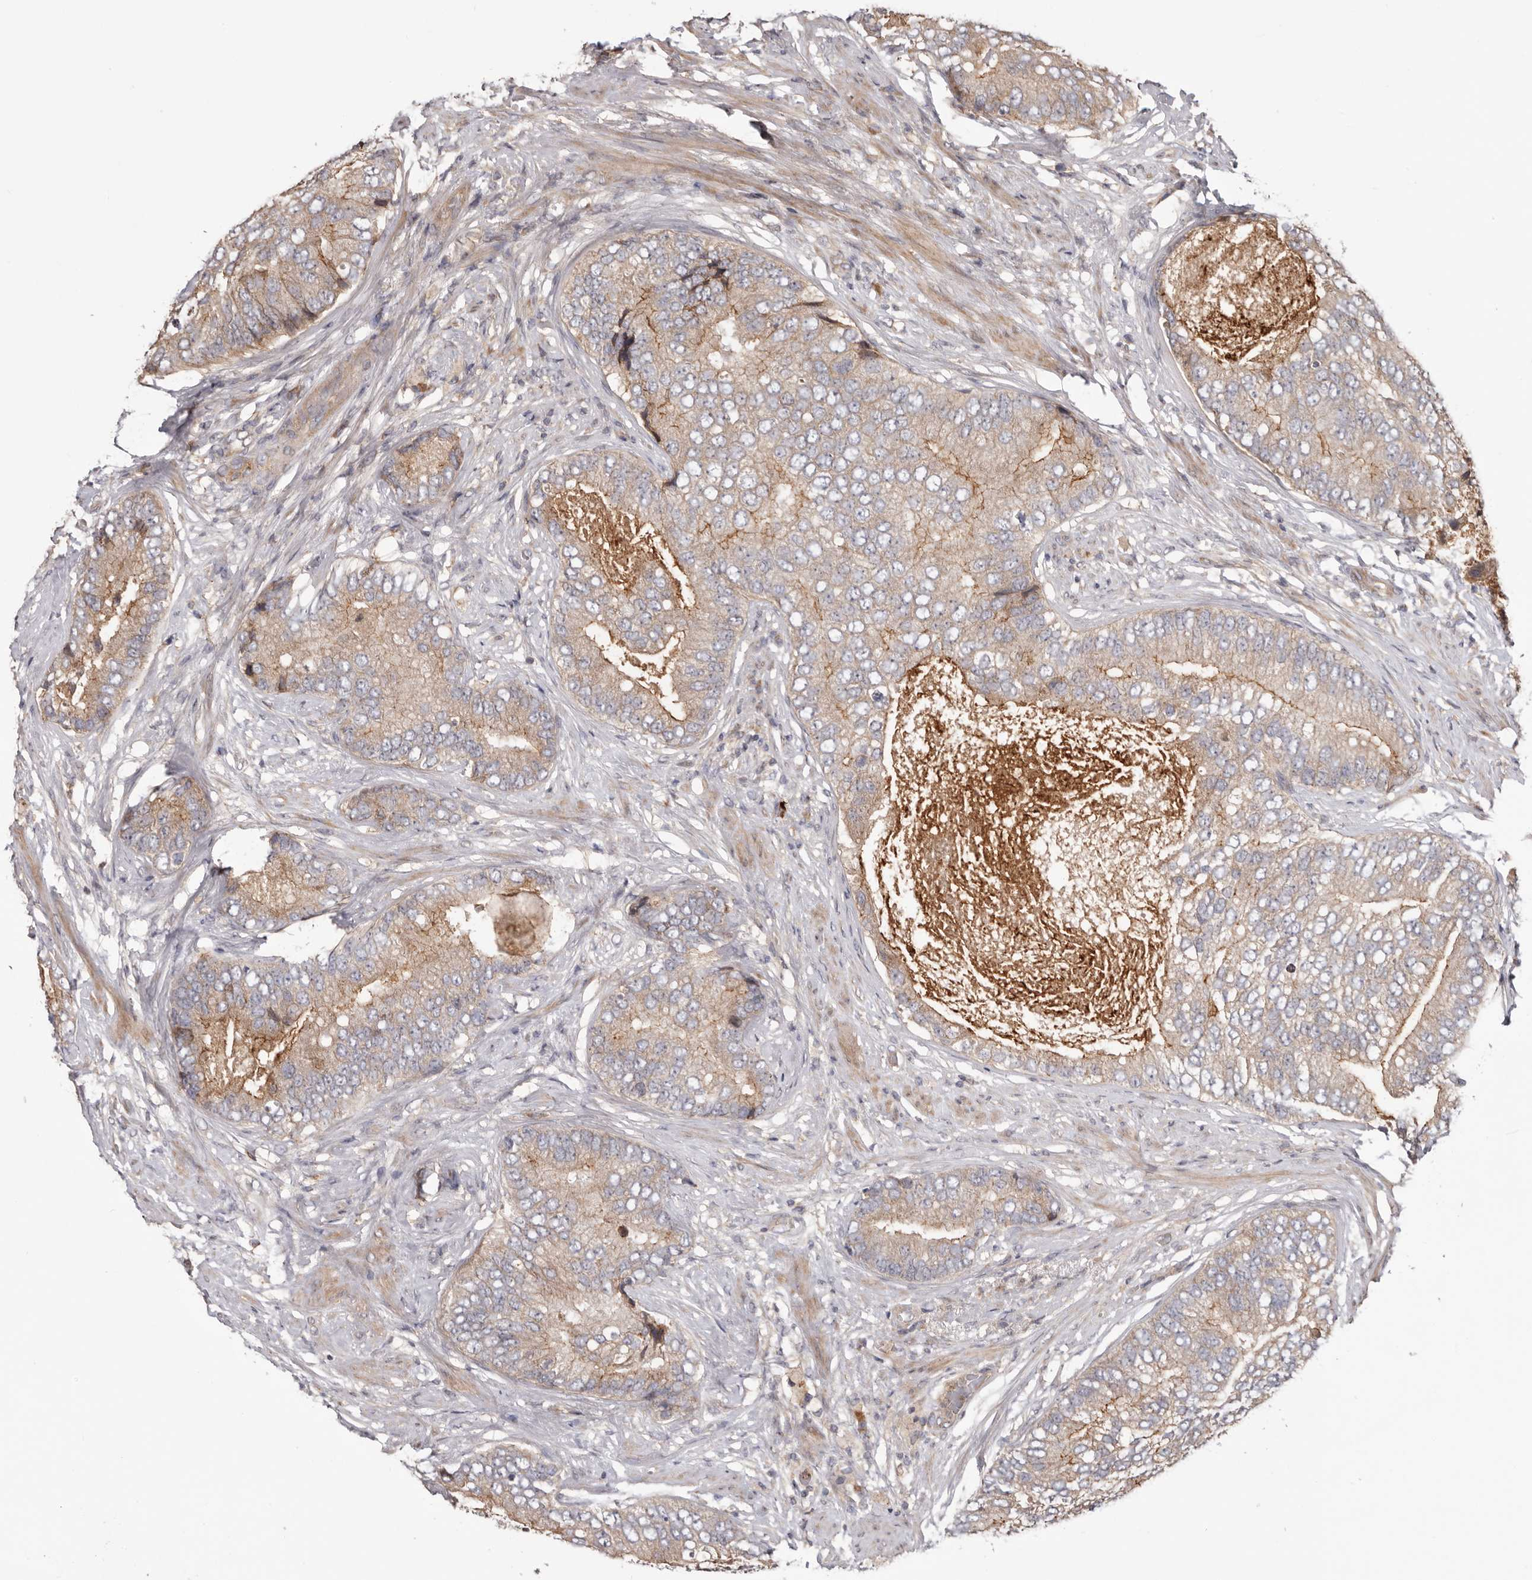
{"staining": {"intensity": "weak", "quantity": "25%-75%", "location": "cytoplasmic/membranous"}, "tissue": "prostate cancer", "cell_type": "Tumor cells", "image_type": "cancer", "snomed": [{"axis": "morphology", "description": "Adenocarcinoma, High grade"}, {"axis": "topography", "description": "Prostate"}], "caption": "A micrograph of human prostate cancer (high-grade adenocarcinoma) stained for a protein demonstrates weak cytoplasmic/membranous brown staining in tumor cells.", "gene": "TMUB1", "patient": {"sex": "male", "age": 70}}